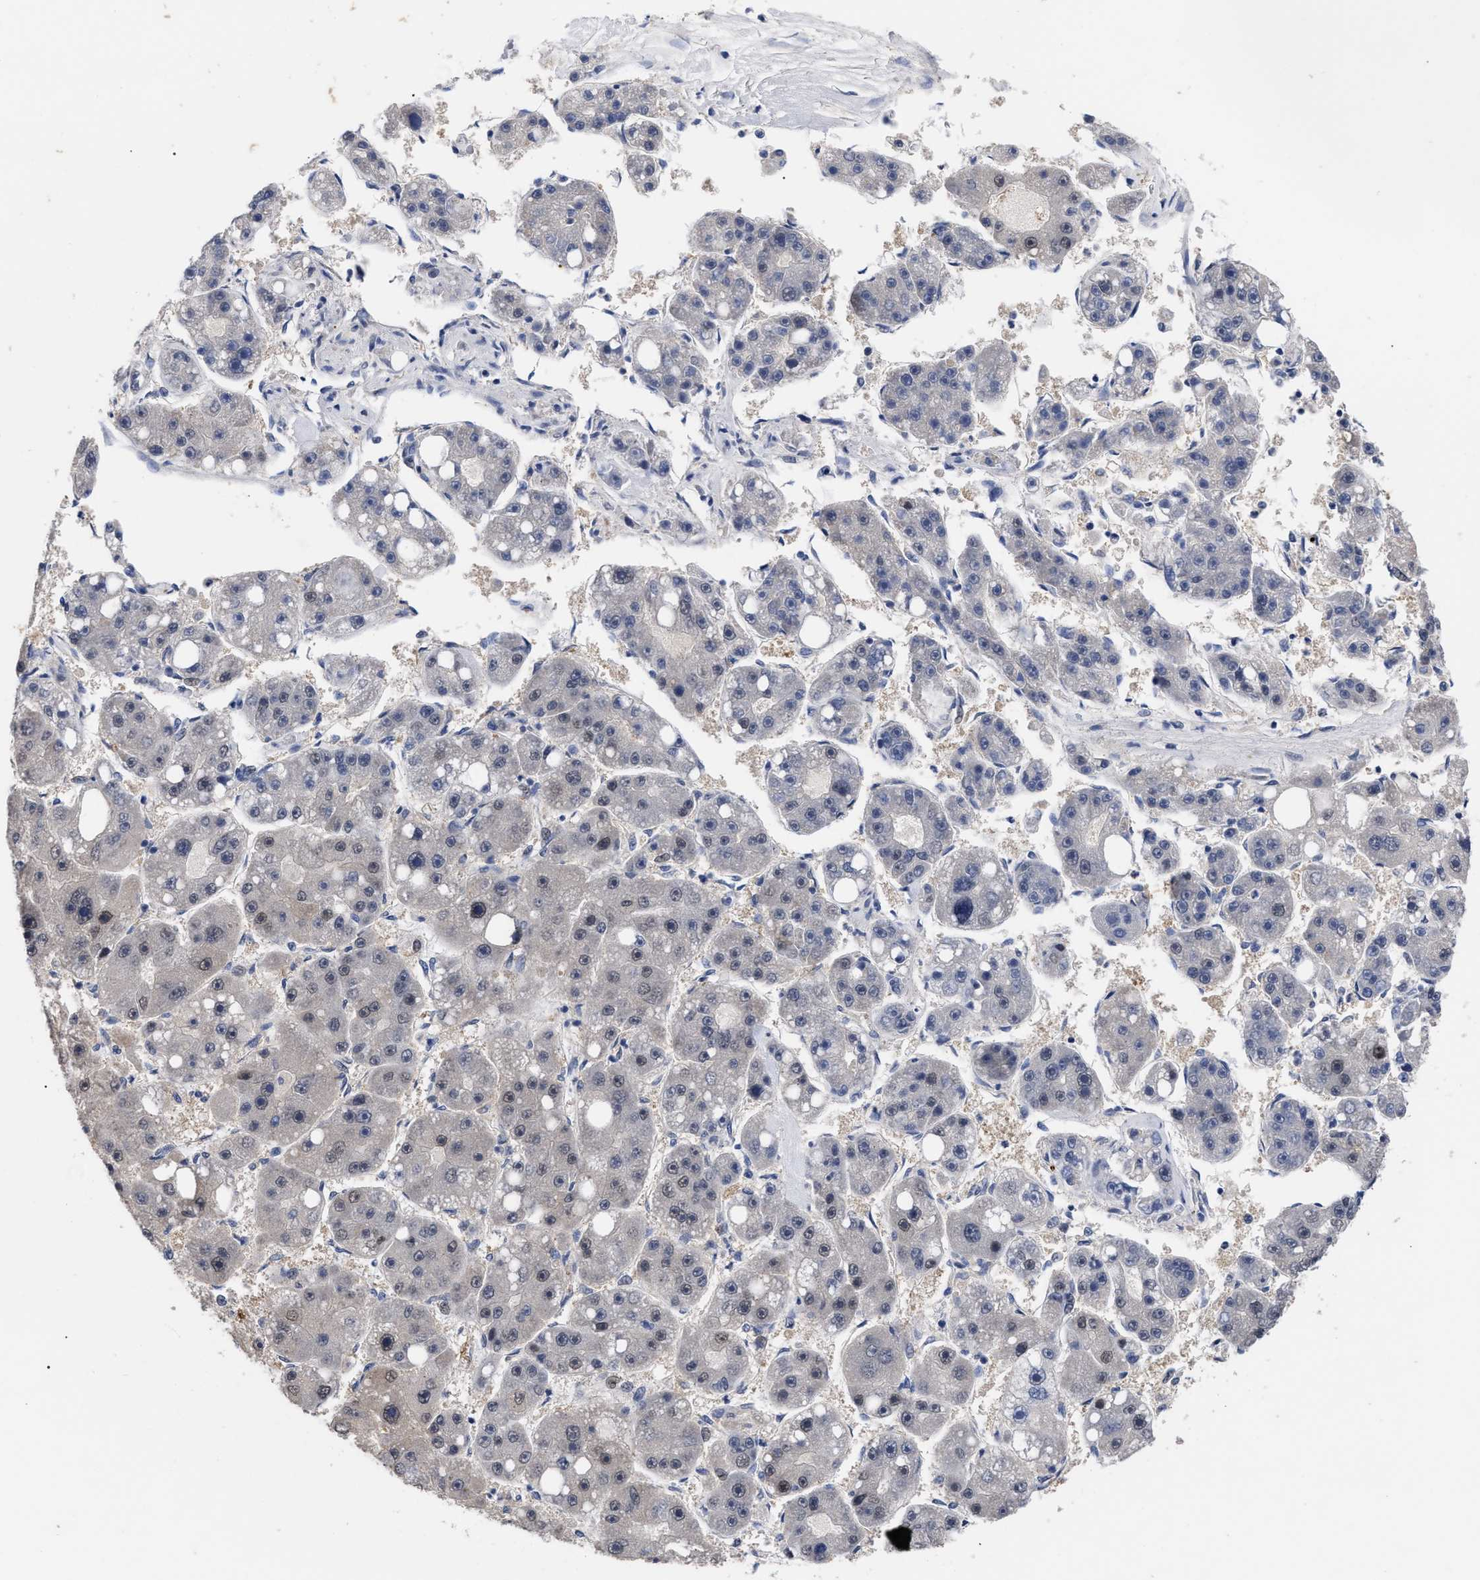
{"staining": {"intensity": "negative", "quantity": "none", "location": "none"}, "tissue": "liver cancer", "cell_type": "Tumor cells", "image_type": "cancer", "snomed": [{"axis": "morphology", "description": "Carcinoma, Hepatocellular, NOS"}, {"axis": "topography", "description": "Liver"}], "caption": "Immunohistochemical staining of liver cancer demonstrates no significant staining in tumor cells. The staining is performed using DAB brown chromogen with nuclei counter-stained in using hematoxylin.", "gene": "CCN5", "patient": {"sex": "female", "age": 61}}